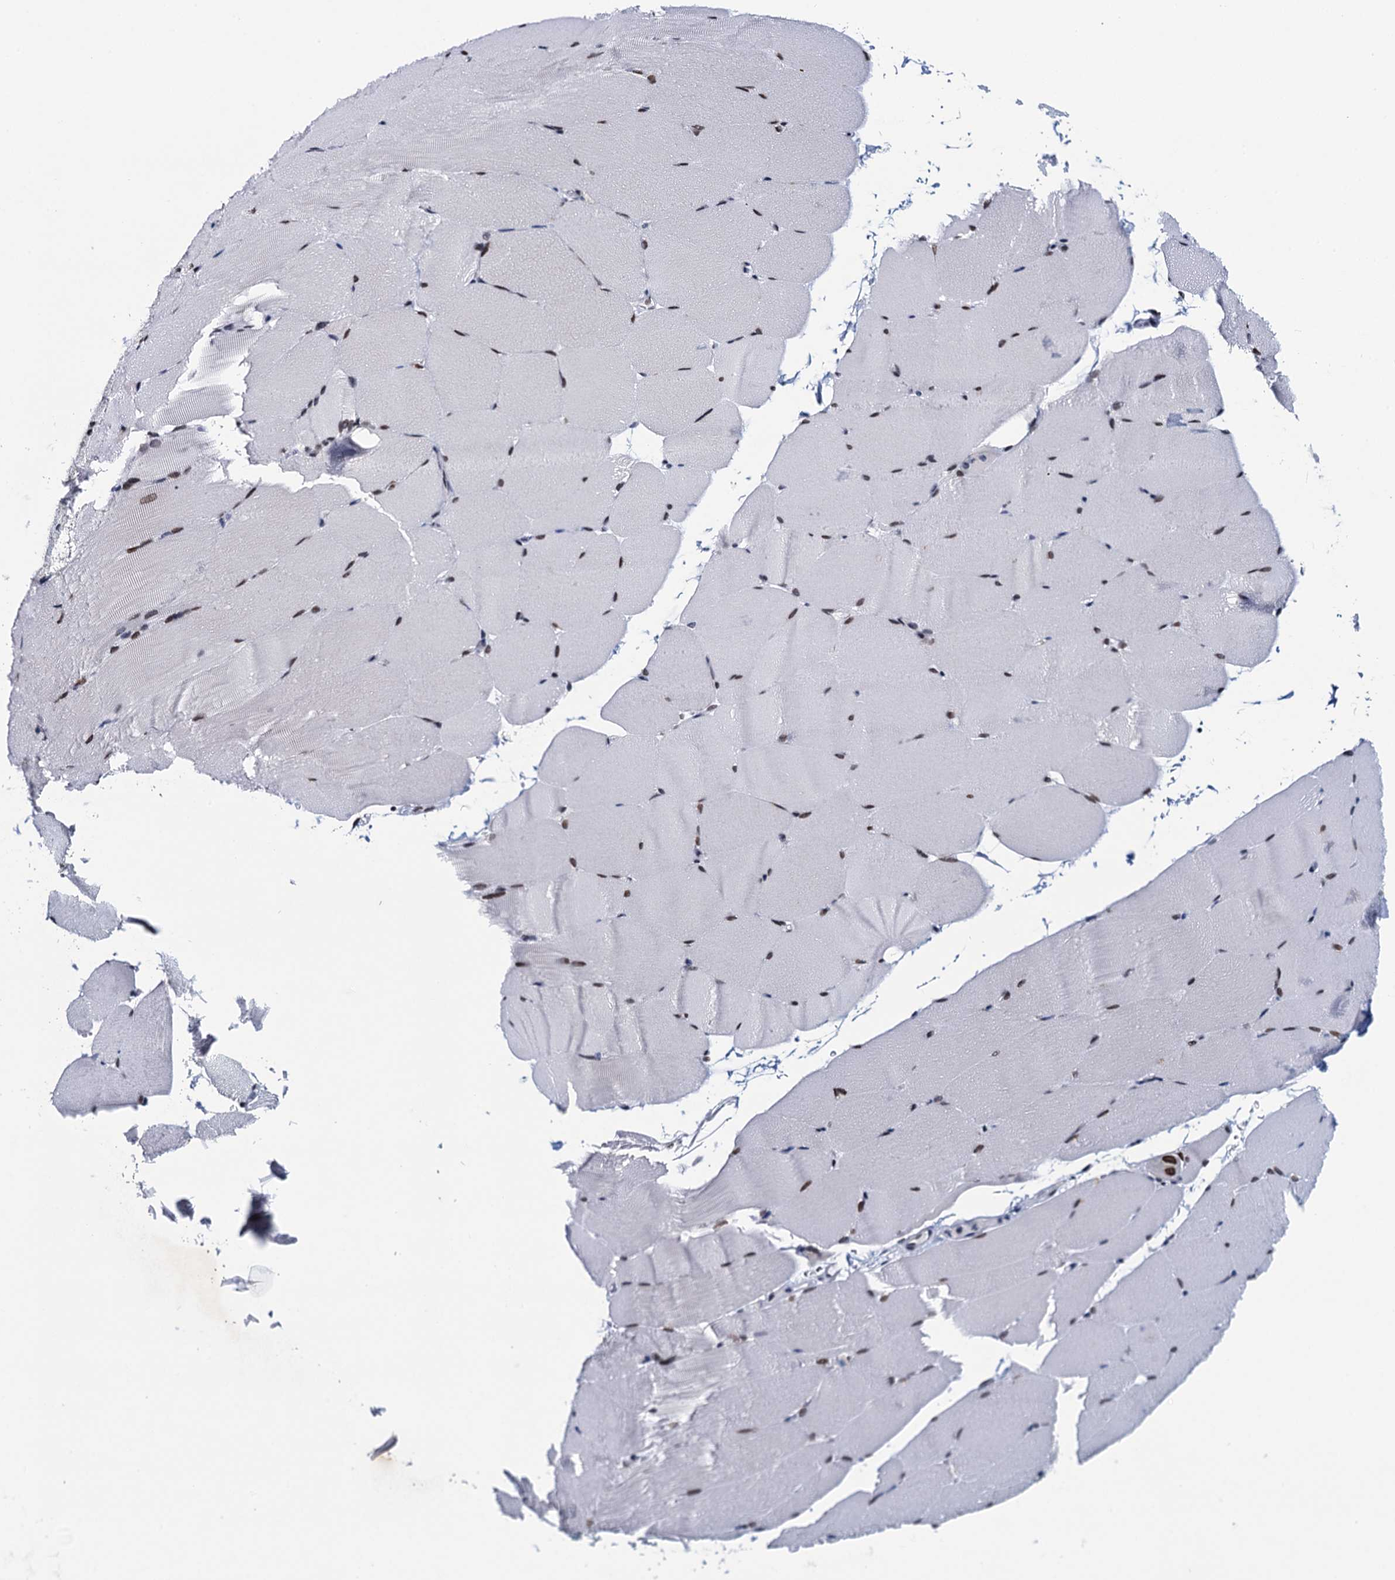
{"staining": {"intensity": "moderate", "quantity": ">75%", "location": "nuclear"}, "tissue": "skeletal muscle", "cell_type": "Myocytes", "image_type": "normal", "snomed": [{"axis": "morphology", "description": "Normal tissue, NOS"}, {"axis": "topography", "description": "Skeletal muscle"}, {"axis": "topography", "description": "Parathyroid gland"}], "caption": "Immunohistochemistry micrograph of normal skeletal muscle: human skeletal muscle stained using immunohistochemistry (IHC) displays medium levels of moderate protein expression localized specifically in the nuclear of myocytes, appearing as a nuclear brown color.", "gene": "HNRNPUL2", "patient": {"sex": "female", "age": 37}}